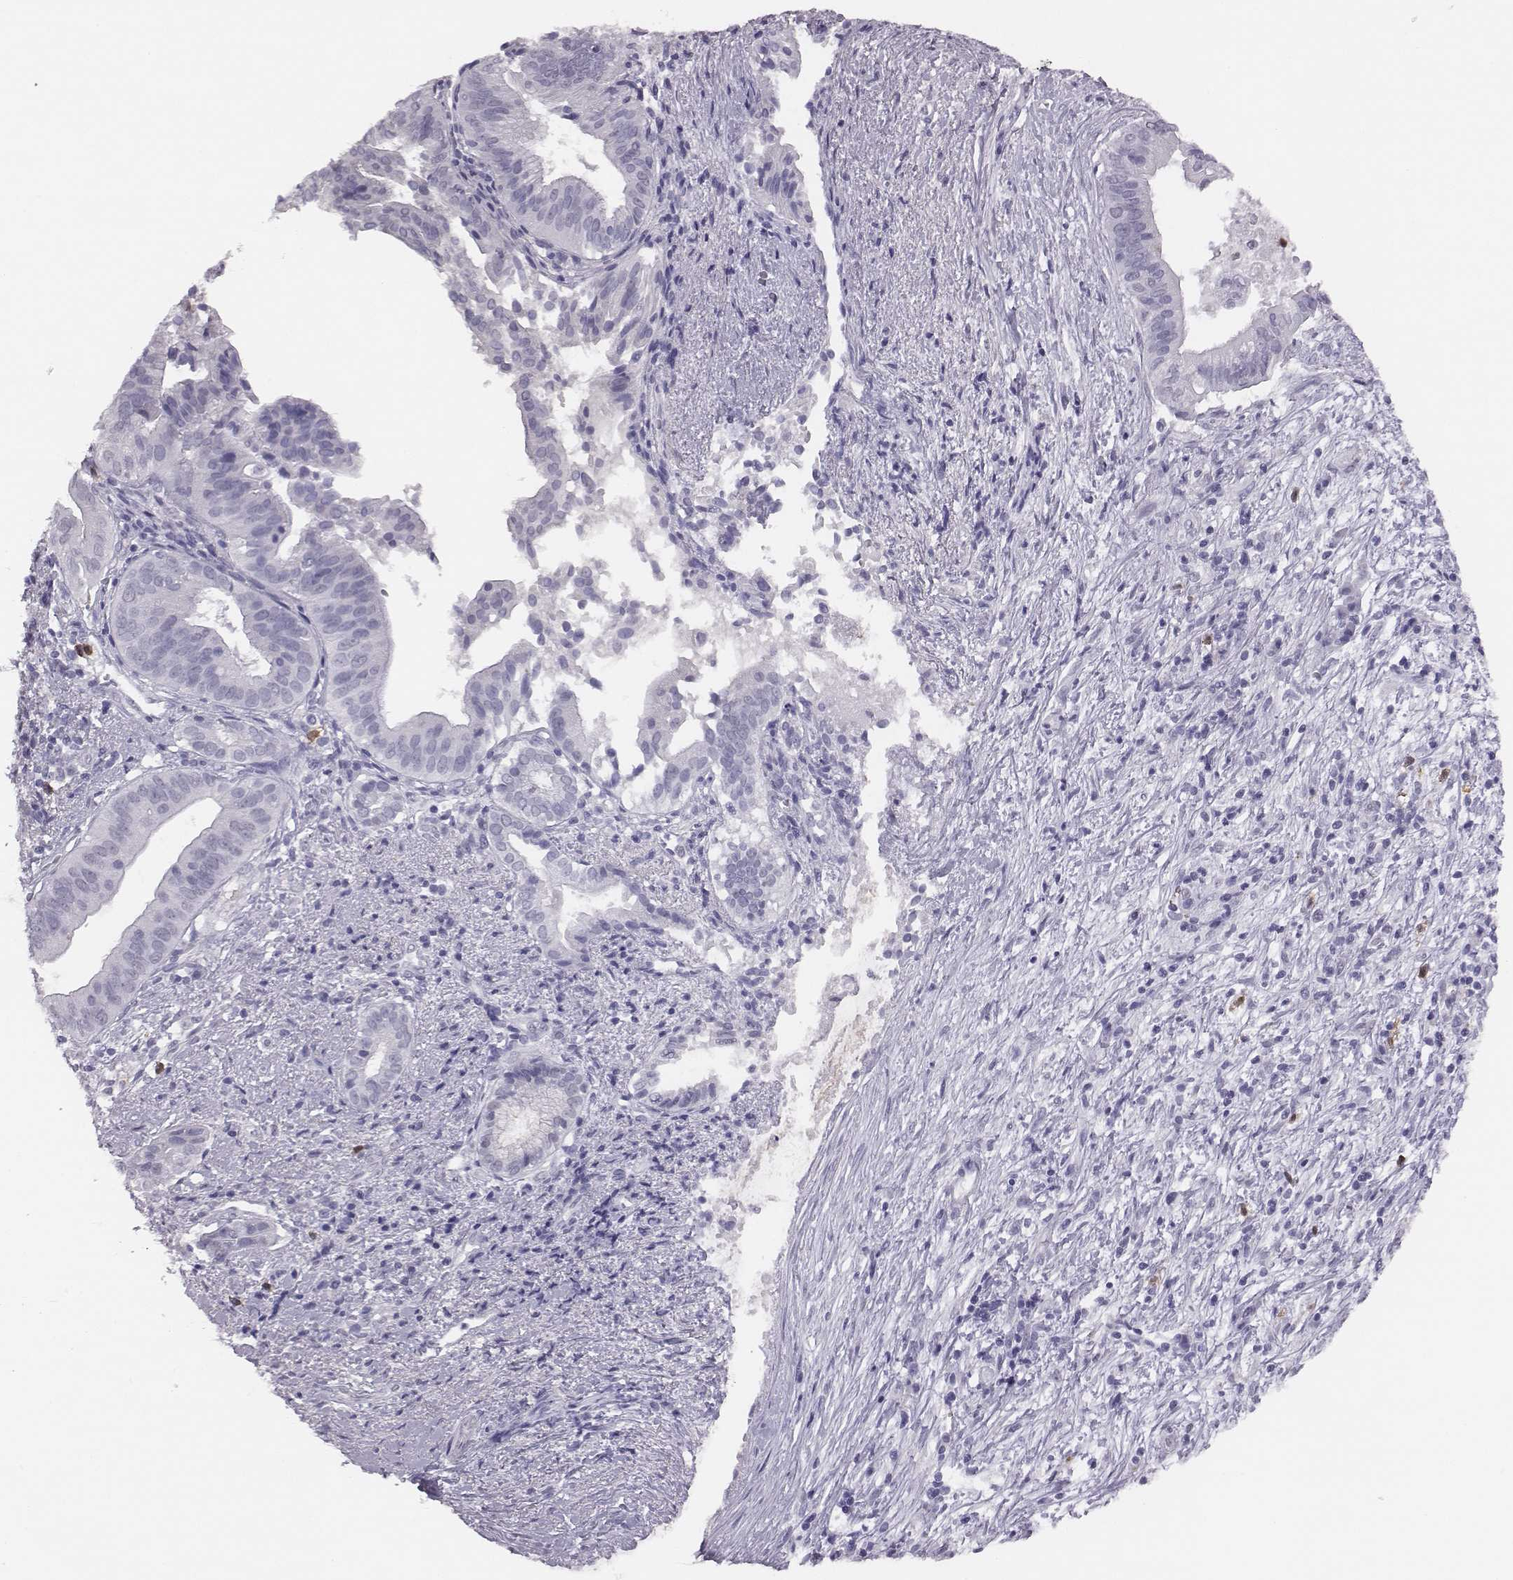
{"staining": {"intensity": "negative", "quantity": "none", "location": "none"}, "tissue": "pancreatic cancer", "cell_type": "Tumor cells", "image_type": "cancer", "snomed": [{"axis": "morphology", "description": "Adenocarcinoma, NOS"}, {"axis": "topography", "description": "Pancreas"}], "caption": "Immunohistochemistry histopathology image of neoplastic tissue: adenocarcinoma (pancreatic) stained with DAB demonstrates no significant protein expression in tumor cells.", "gene": "ACOD1", "patient": {"sex": "male", "age": 61}}